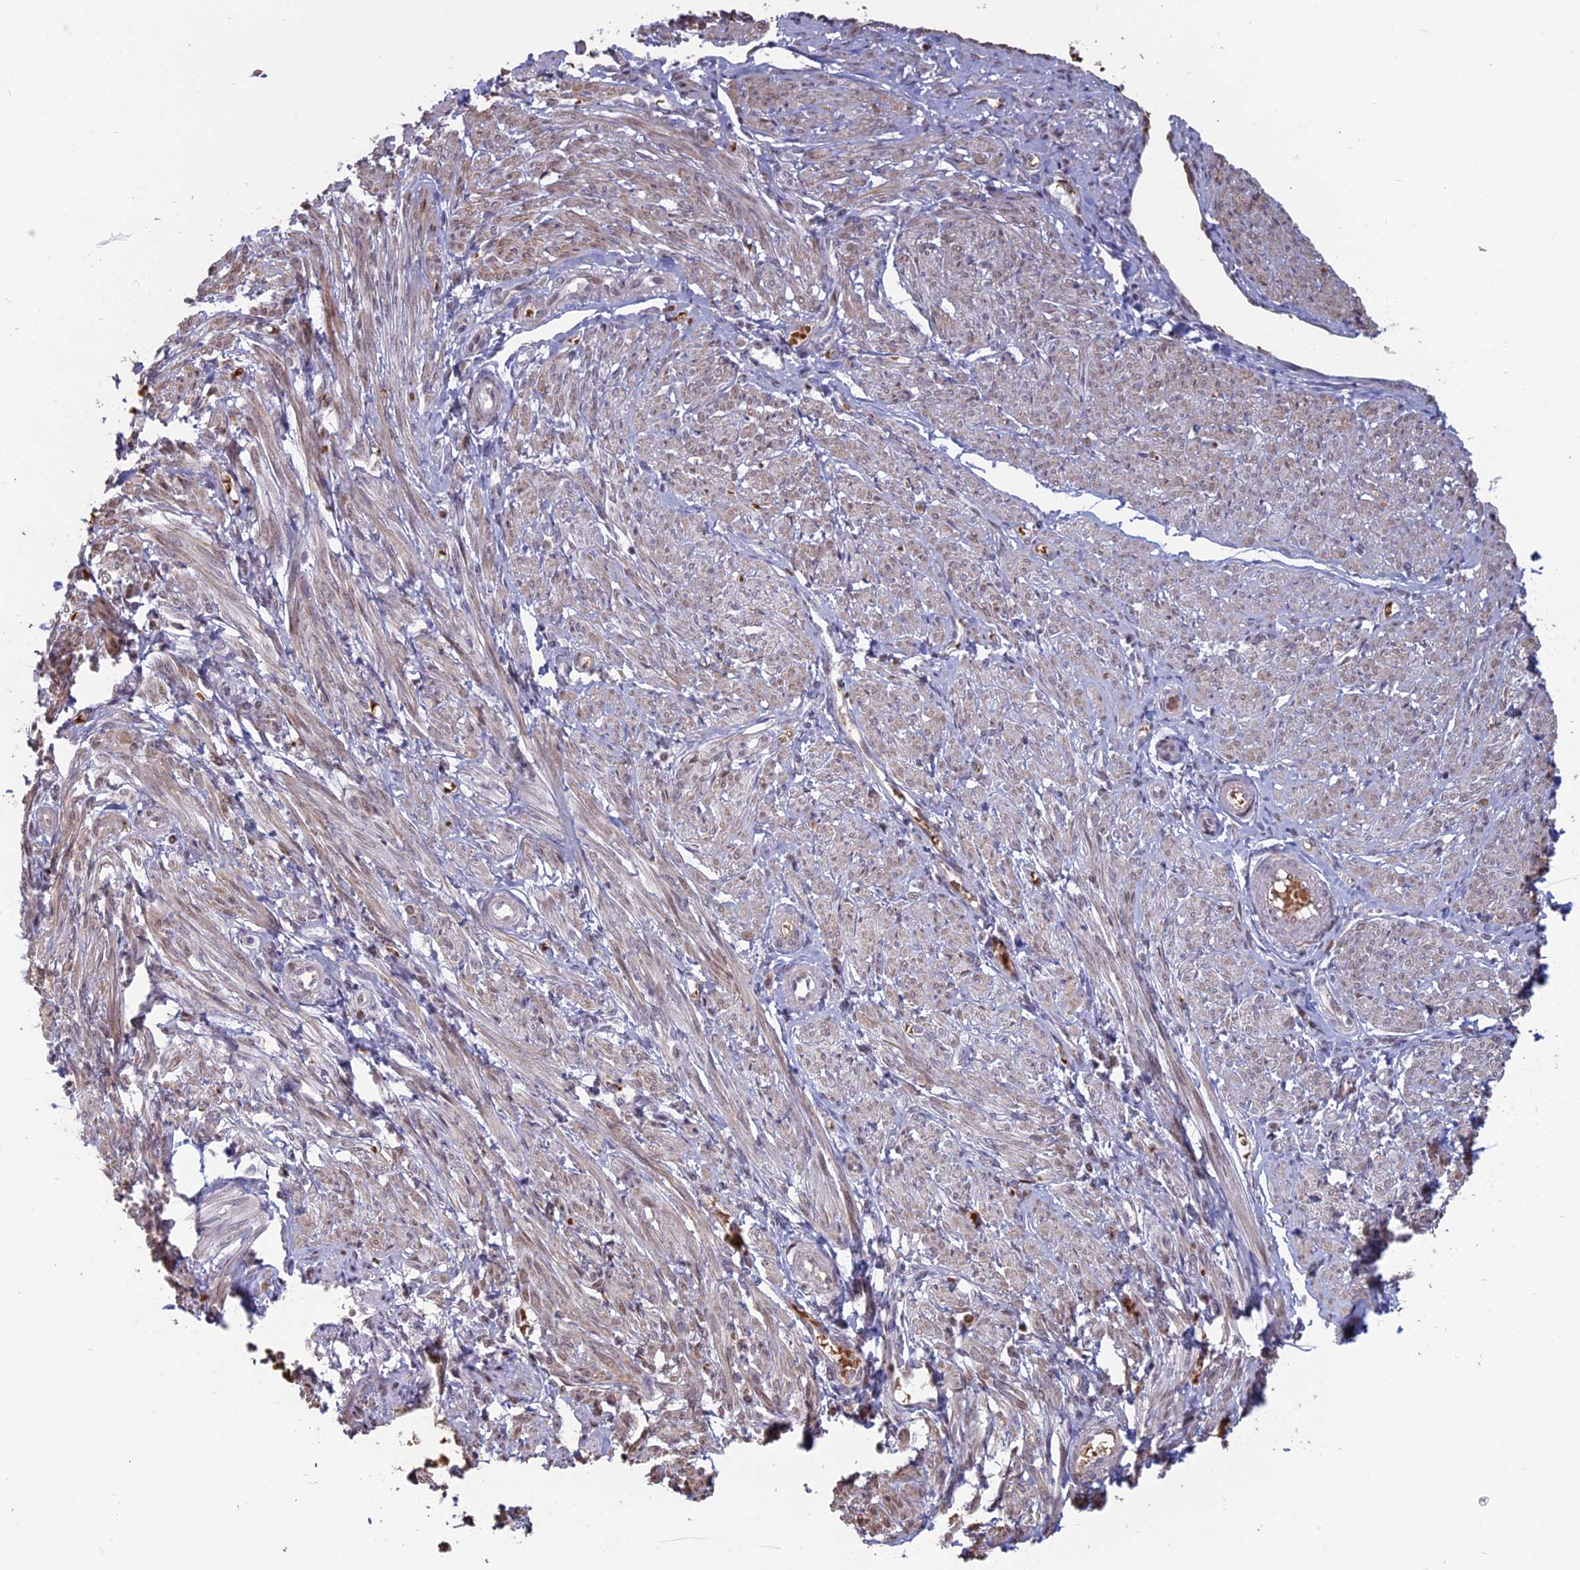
{"staining": {"intensity": "weak", "quantity": "25%-75%", "location": "cytoplasmic/membranous,nuclear"}, "tissue": "smooth muscle", "cell_type": "Smooth muscle cells", "image_type": "normal", "snomed": [{"axis": "morphology", "description": "Normal tissue, NOS"}, {"axis": "topography", "description": "Smooth muscle"}], "caption": "Benign smooth muscle displays weak cytoplasmic/membranous,nuclear positivity in approximately 25%-75% of smooth muscle cells, visualized by immunohistochemistry. (DAB = brown stain, brightfield microscopy at high magnification).", "gene": "MFAP1", "patient": {"sex": "female", "age": 39}}